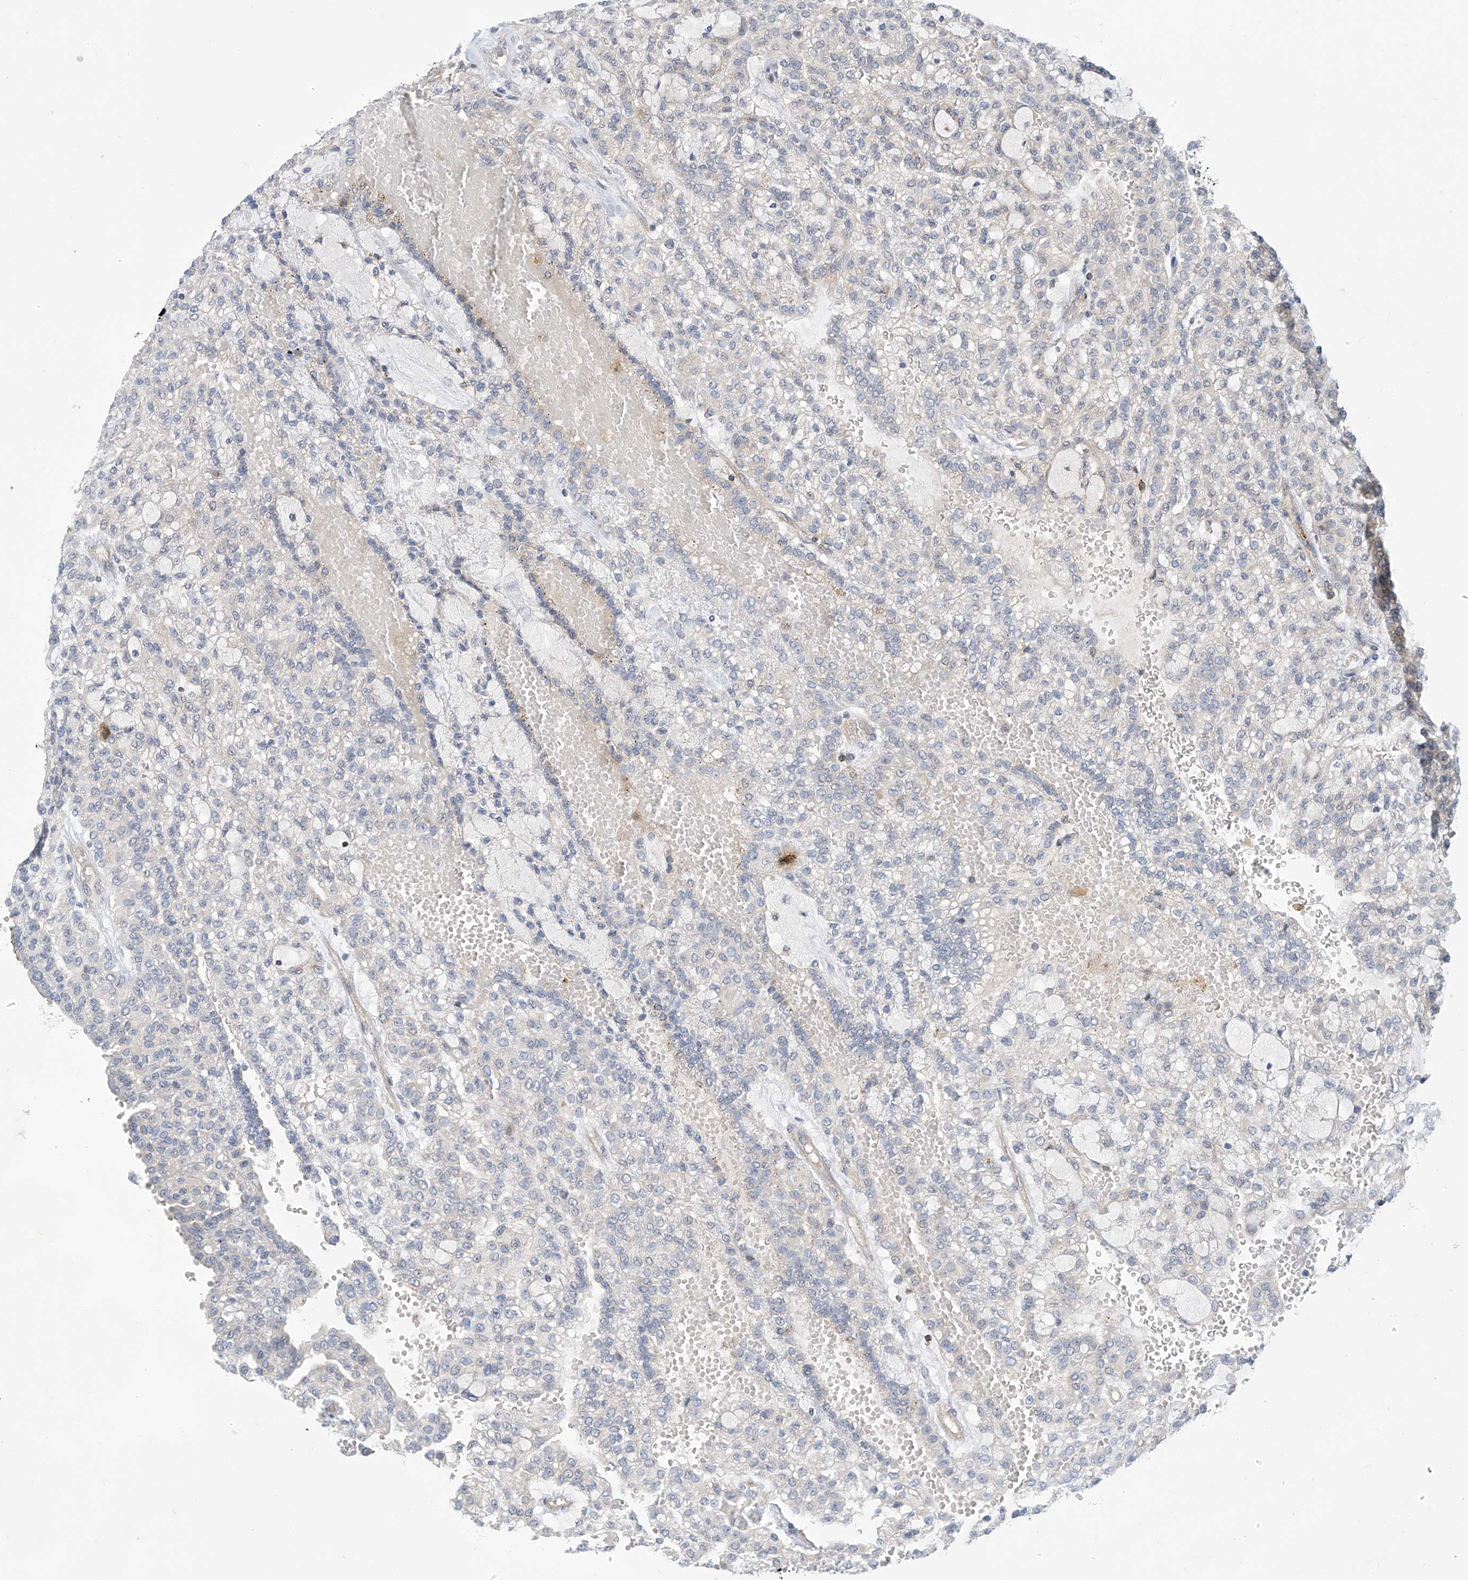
{"staining": {"intensity": "negative", "quantity": "none", "location": "none"}, "tissue": "renal cancer", "cell_type": "Tumor cells", "image_type": "cancer", "snomed": [{"axis": "morphology", "description": "Adenocarcinoma, NOS"}, {"axis": "topography", "description": "Kidney"}], "caption": "This is an immunohistochemistry micrograph of renal adenocarcinoma. There is no positivity in tumor cells.", "gene": "IBA57", "patient": {"sex": "male", "age": 63}}